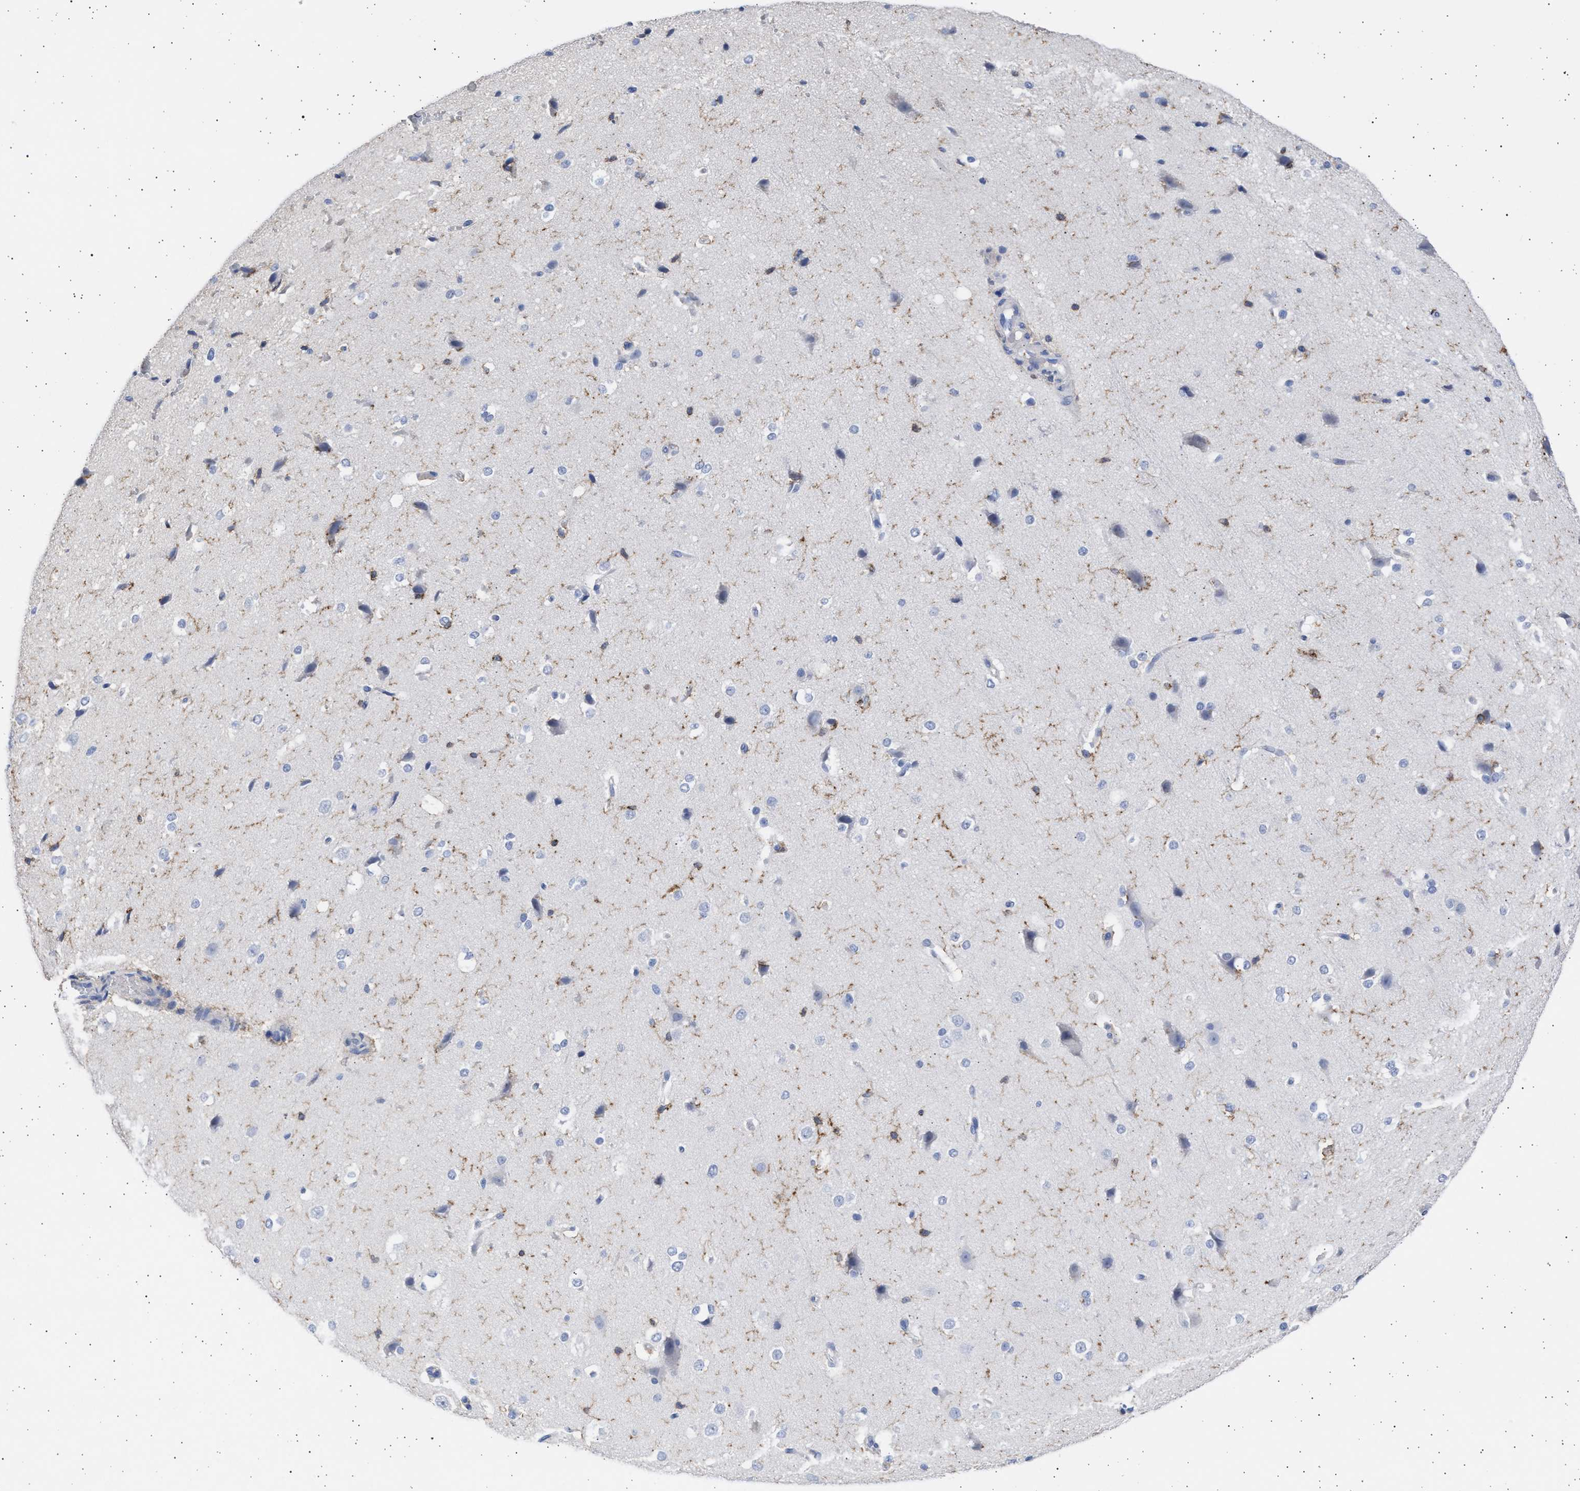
{"staining": {"intensity": "negative", "quantity": "none", "location": "none"}, "tissue": "cerebral cortex", "cell_type": "Endothelial cells", "image_type": "normal", "snomed": [{"axis": "morphology", "description": "Normal tissue, NOS"}, {"axis": "morphology", "description": "Developmental malformation"}, {"axis": "topography", "description": "Cerebral cortex"}], "caption": "High magnification brightfield microscopy of unremarkable cerebral cortex stained with DAB (3,3'-diaminobenzidine) (brown) and counterstained with hematoxylin (blue): endothelial cells show no significant expression.", "gene": "FCER1A", "patient": {"sex": "female", "age": 30}}